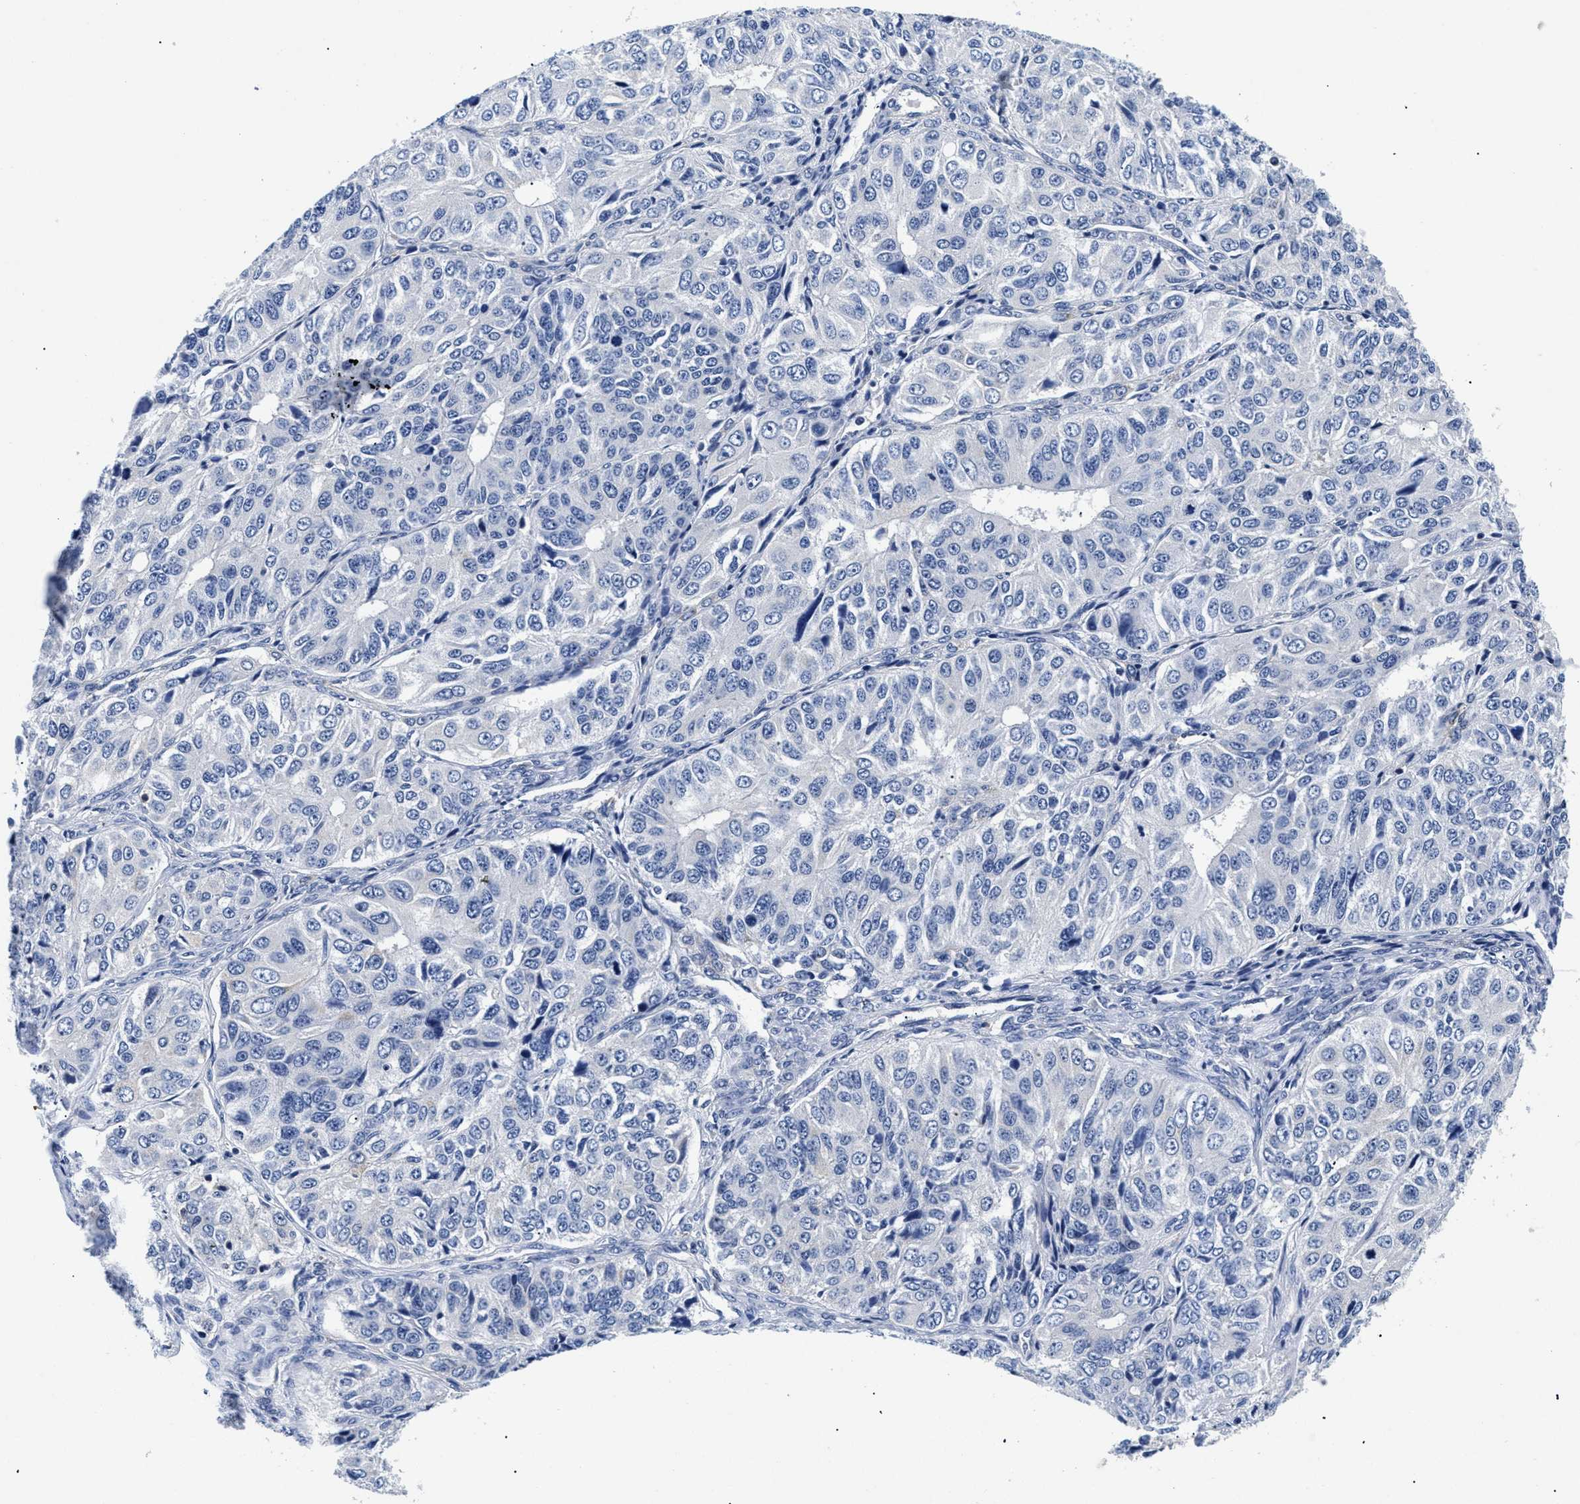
{"staining": {"intensity": "negative", "quantity": "none", "location": "none"}, "tissue": "ovarian cancer", "cell_type": "Tumor cells", "image_type": "cancer", "snomed": [{"axis": "morphology", "description": "Carcinoma, endometroid"}, {"axis": "topography", "description": "Ovary"}], "caption": "Protein analysis of ovarian cancer shows no significant expression in tumor cells.", "gene": "MEA1", "patient": {"sex": "female", "age": 51}}